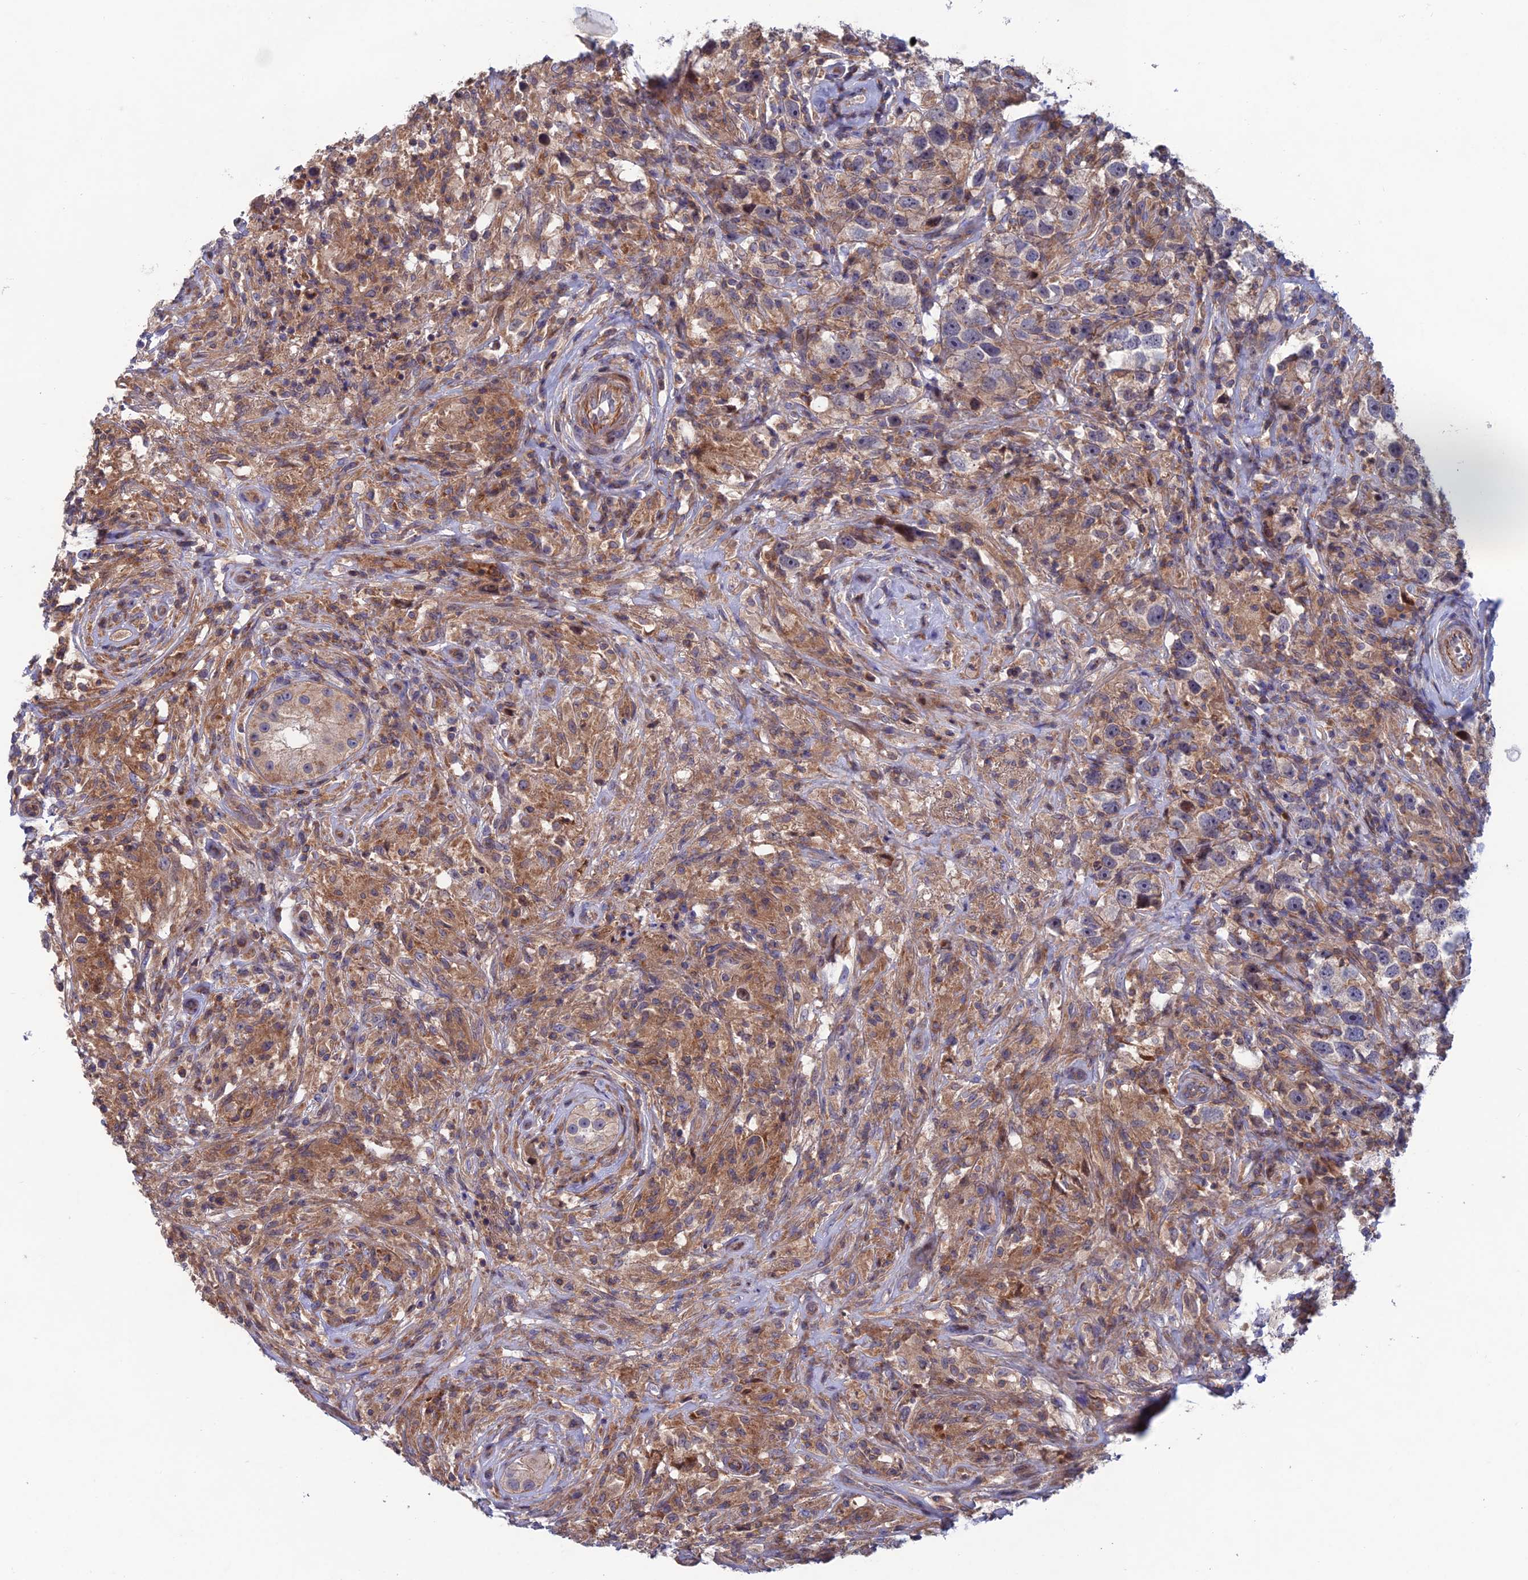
{"staining": {"intensity": "weak", "quantity": "25%-75%", "location": "cytoplasmic/membranous"}, "tissue": "testis cancer", "cell_type": "Tumor cells", "image_type": "cancer", "snomed": [{"axis": "morphology", "description": "Seminoma, NOS"}, {"axis": "topography", "description": "Testis"}], "caption": "This is an image of immunohistochemistry staining of testis cancer (seminoma), which shows weak staining in the cytoplasmic/membranous of tumor cells.", "gene": "USP37", "patient": {"sex": "male", "age": 49}}